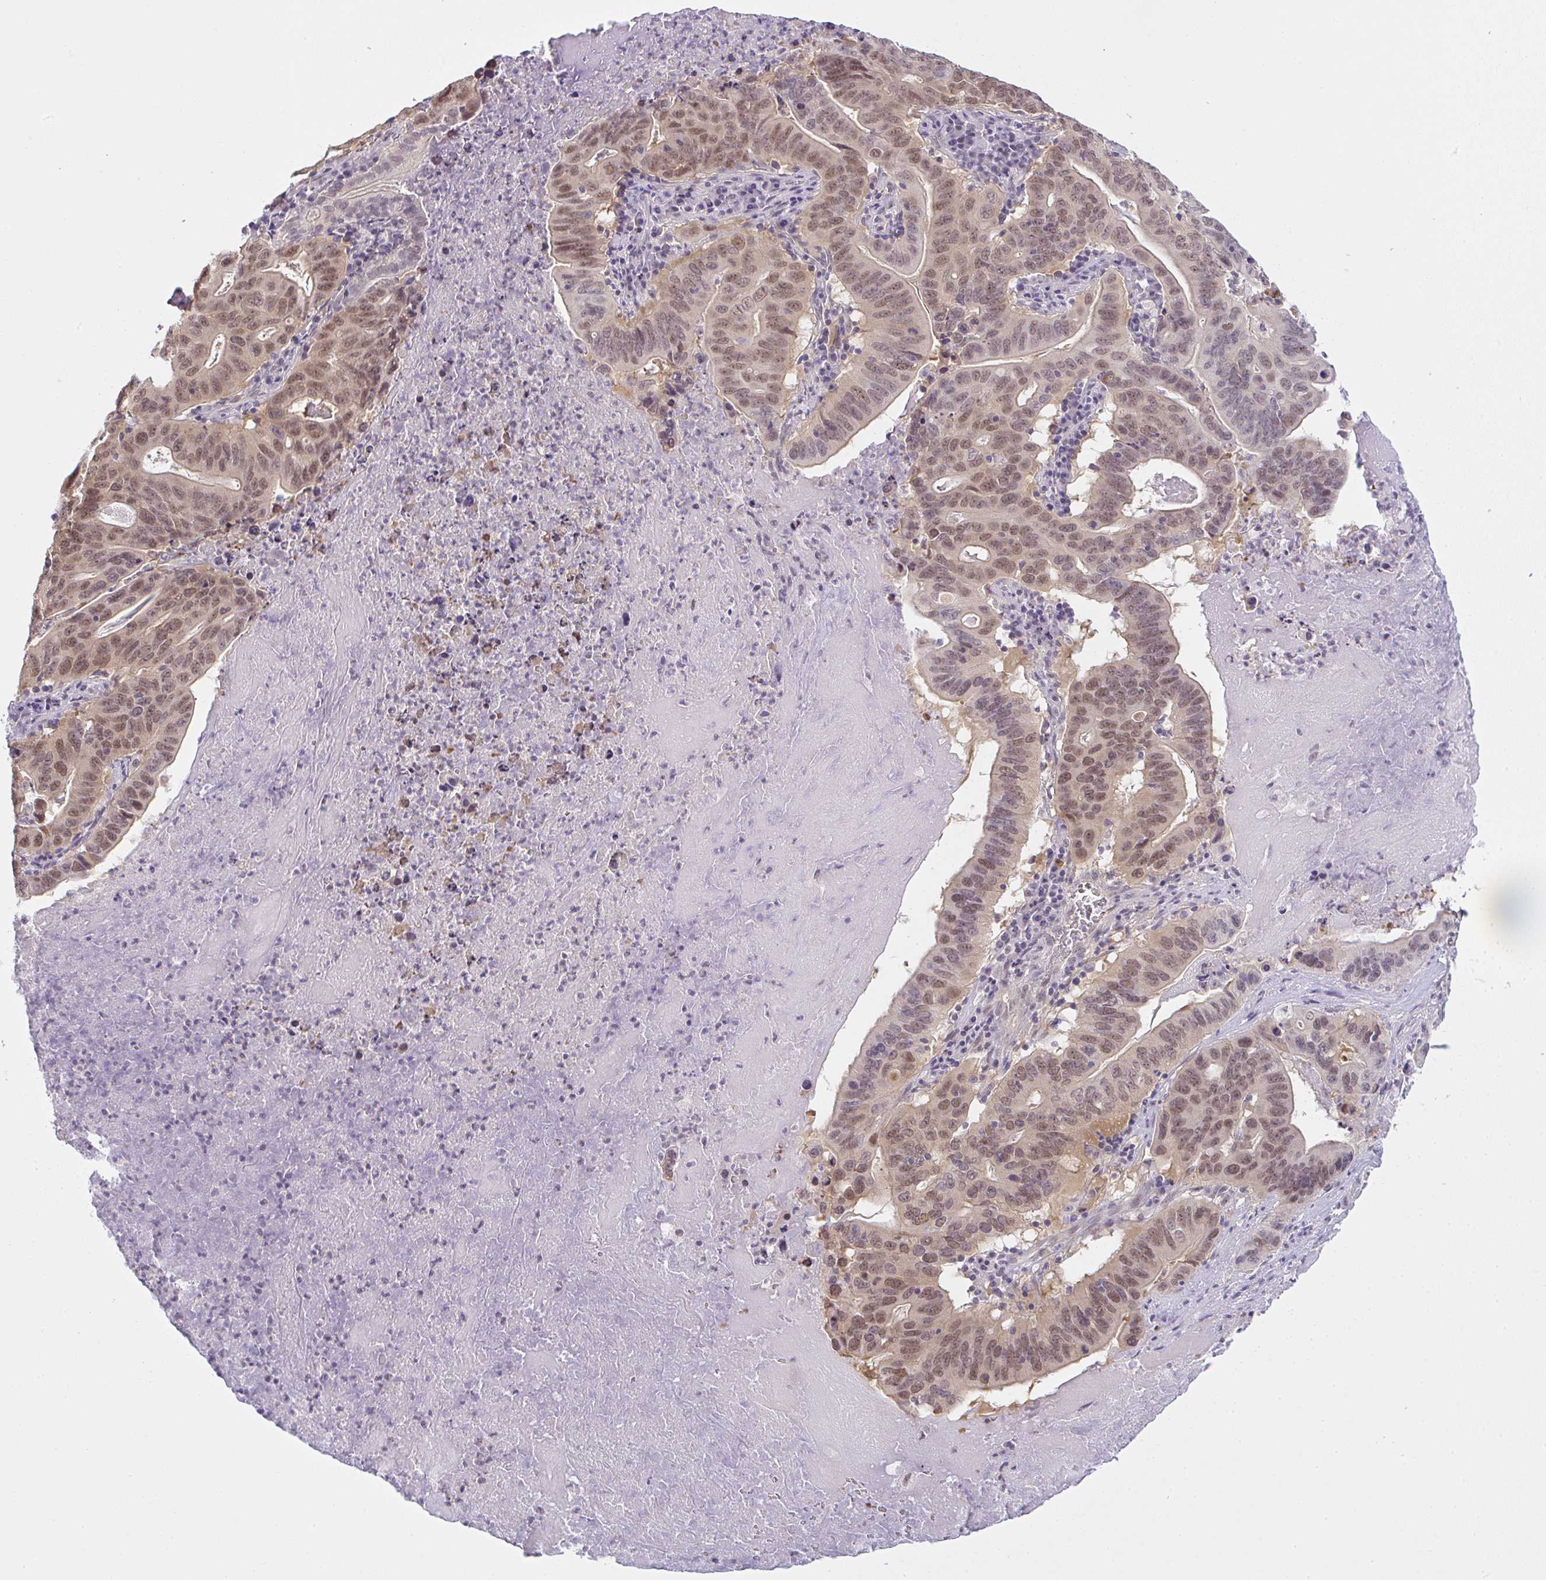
{"staining": {"intensity": "moderate", "quantity": ">75%", "location": "nuclear"}, "tissue": "lung cancer", "cell_type": "Tumor cells", "image_type": "cancer", "snomed": [{"axis": "morphology", "description": "Adenocarcinoma, NOS"}, {"axis": "topography", "description": "Lung"}], "caption": "This is an image of IHC staining of lung adenocarcinoma, which shows moderate expression in the nuclear of tumor cells.", "gene": "CSE1L", "patient": {"sex": "female", "age": 60}}